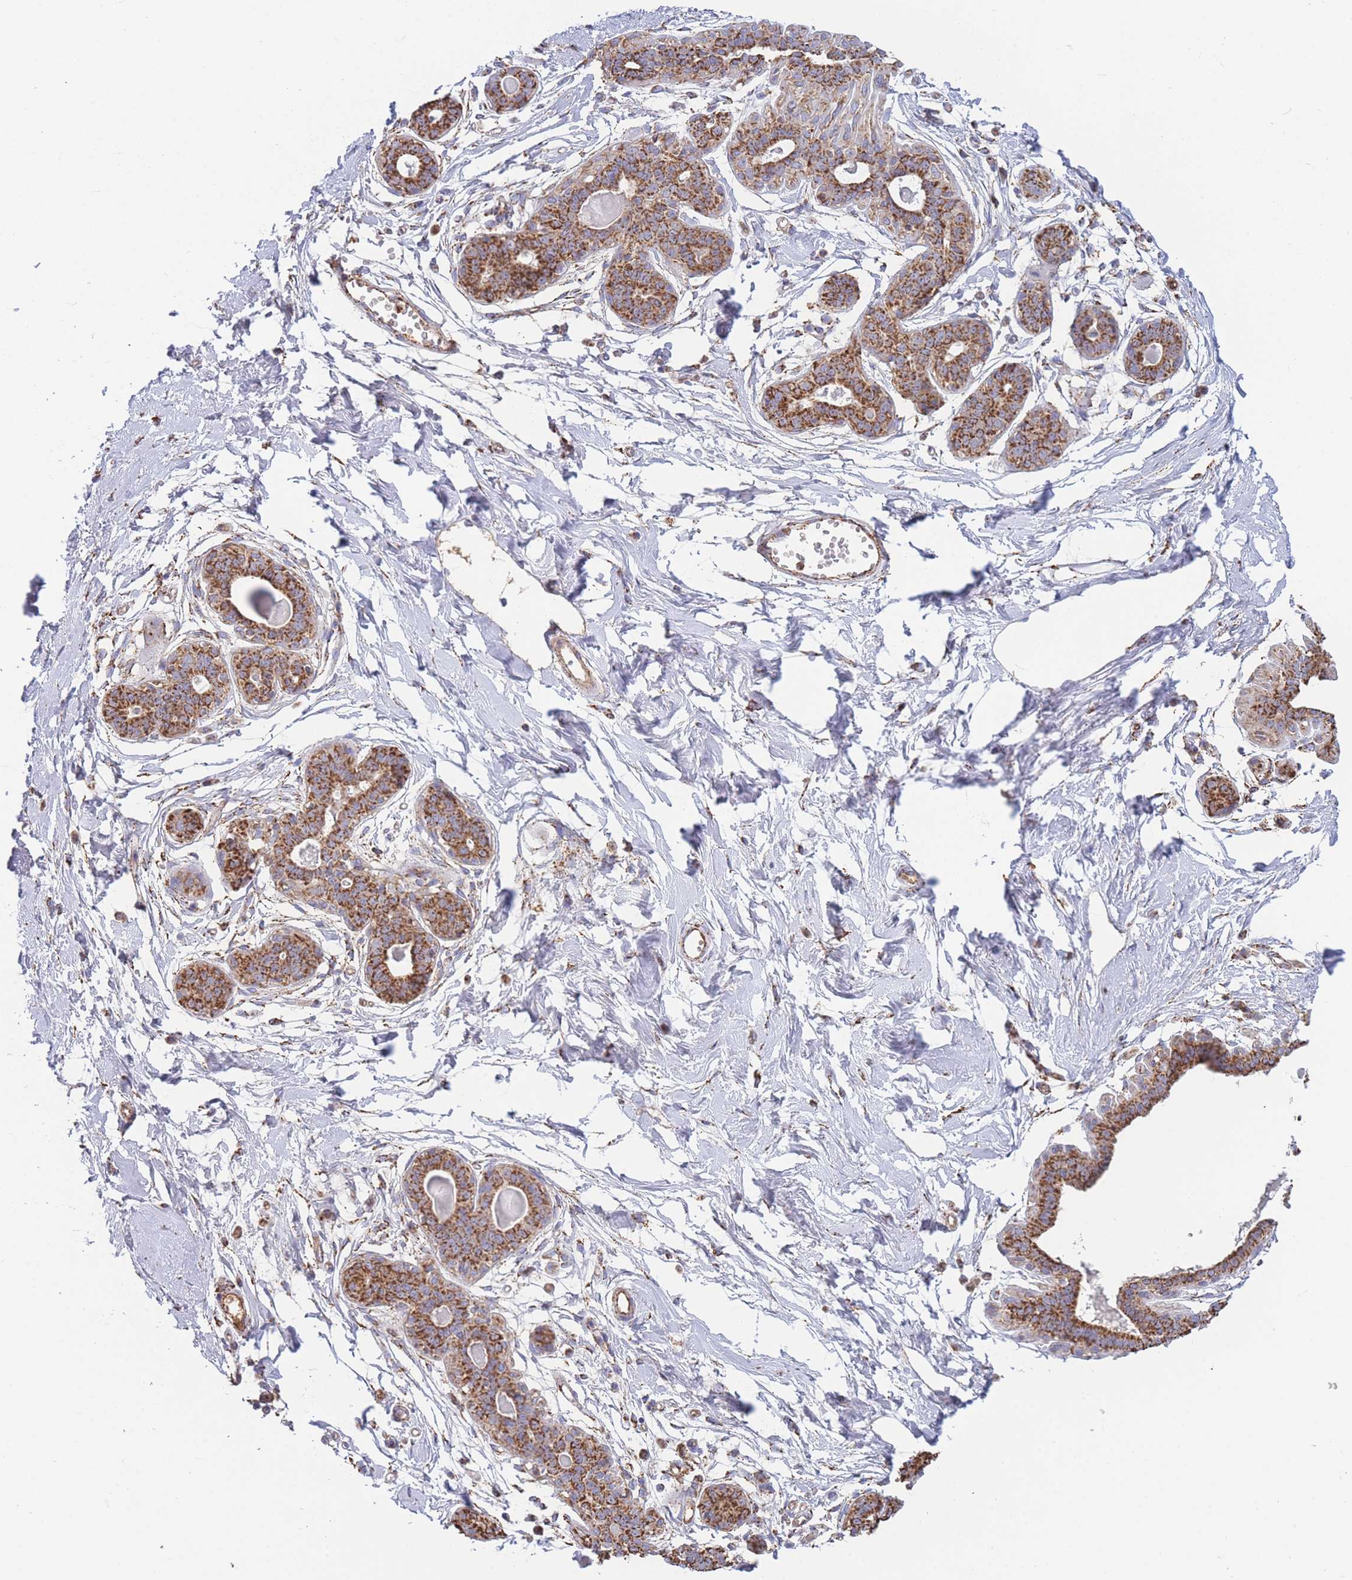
{"staining": {"intensity": "moderate", "quantity": "<25%", "location": "cytoplasmic/membranous"}, "tissue": "breast", "cell_type": "Adipocytes", "image_type": "normal", "snomed": [{"axis": "morphology", "description": "Normal tissue, NOS"}, {"axis": "topography", "description": "Breast"}], "caption": "Immunohistochemical staining of benign human breast demonstrates low levels of moderate cytoplasmic/membranous staining in approximately <25% of adipocytes.", "gene": "MRPL17", "patient": {"sex": "female", "age": 45}}